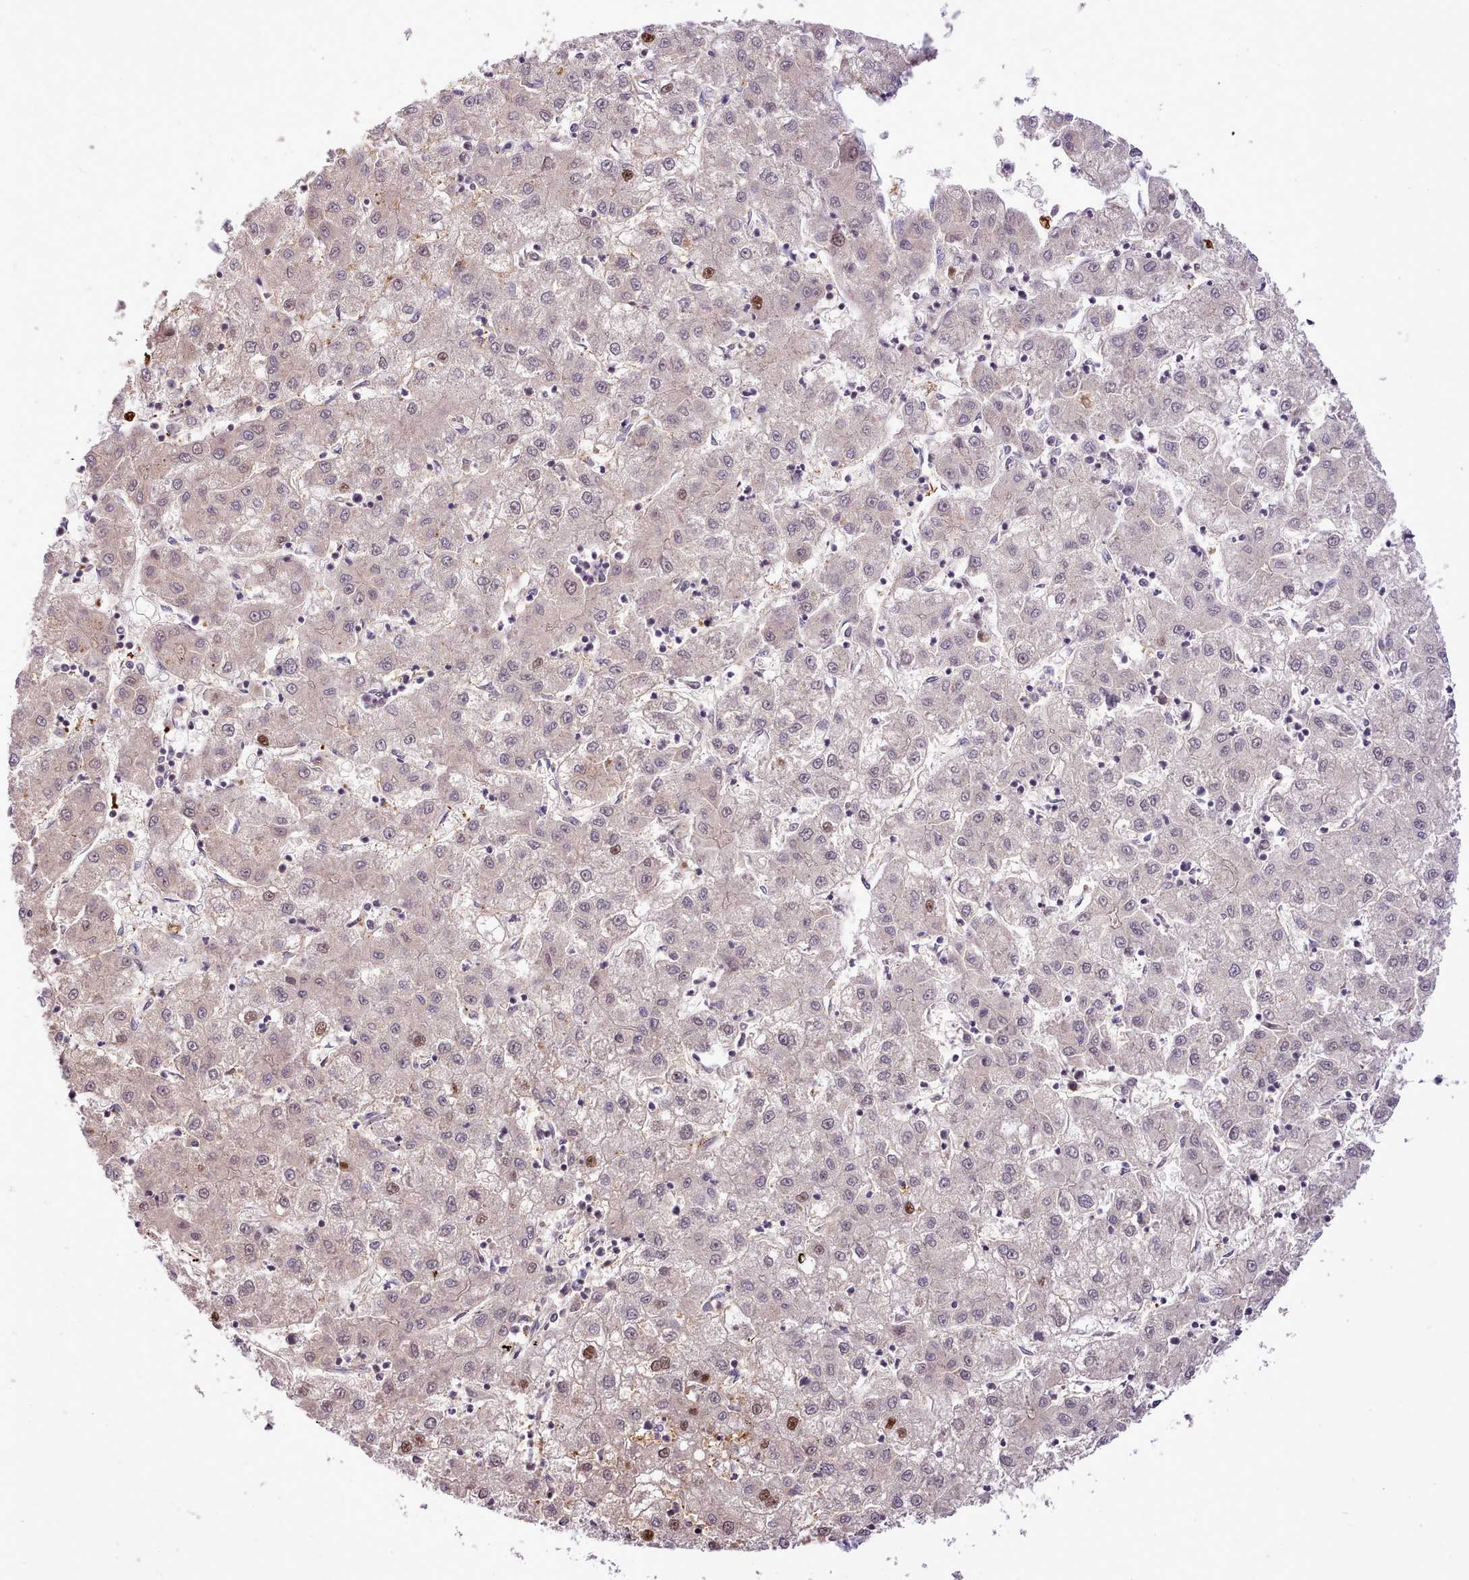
{"staining": {"intensity": "moderate", "quantity": "<25%", "location": "nuclear"}, "tissue": "liver cancer", "cell_type": "Tumor cells", "image_type": "cancer", "snomed": [{"axis": "morphology", "description": "Carcinoma, Hepatocellular, NOS"}, {"axis": "topography", "description": "Liver"}], "caption": "Immunohistochemistry (IHC) photomicrograph of liver cancer stained for a protein (brown), which demonstrates low levels of moderate nuclear staining in approximately <25% of tumor cells.", "gene": "HOXB7", "patient": {"sex": "male", "age": 72}}